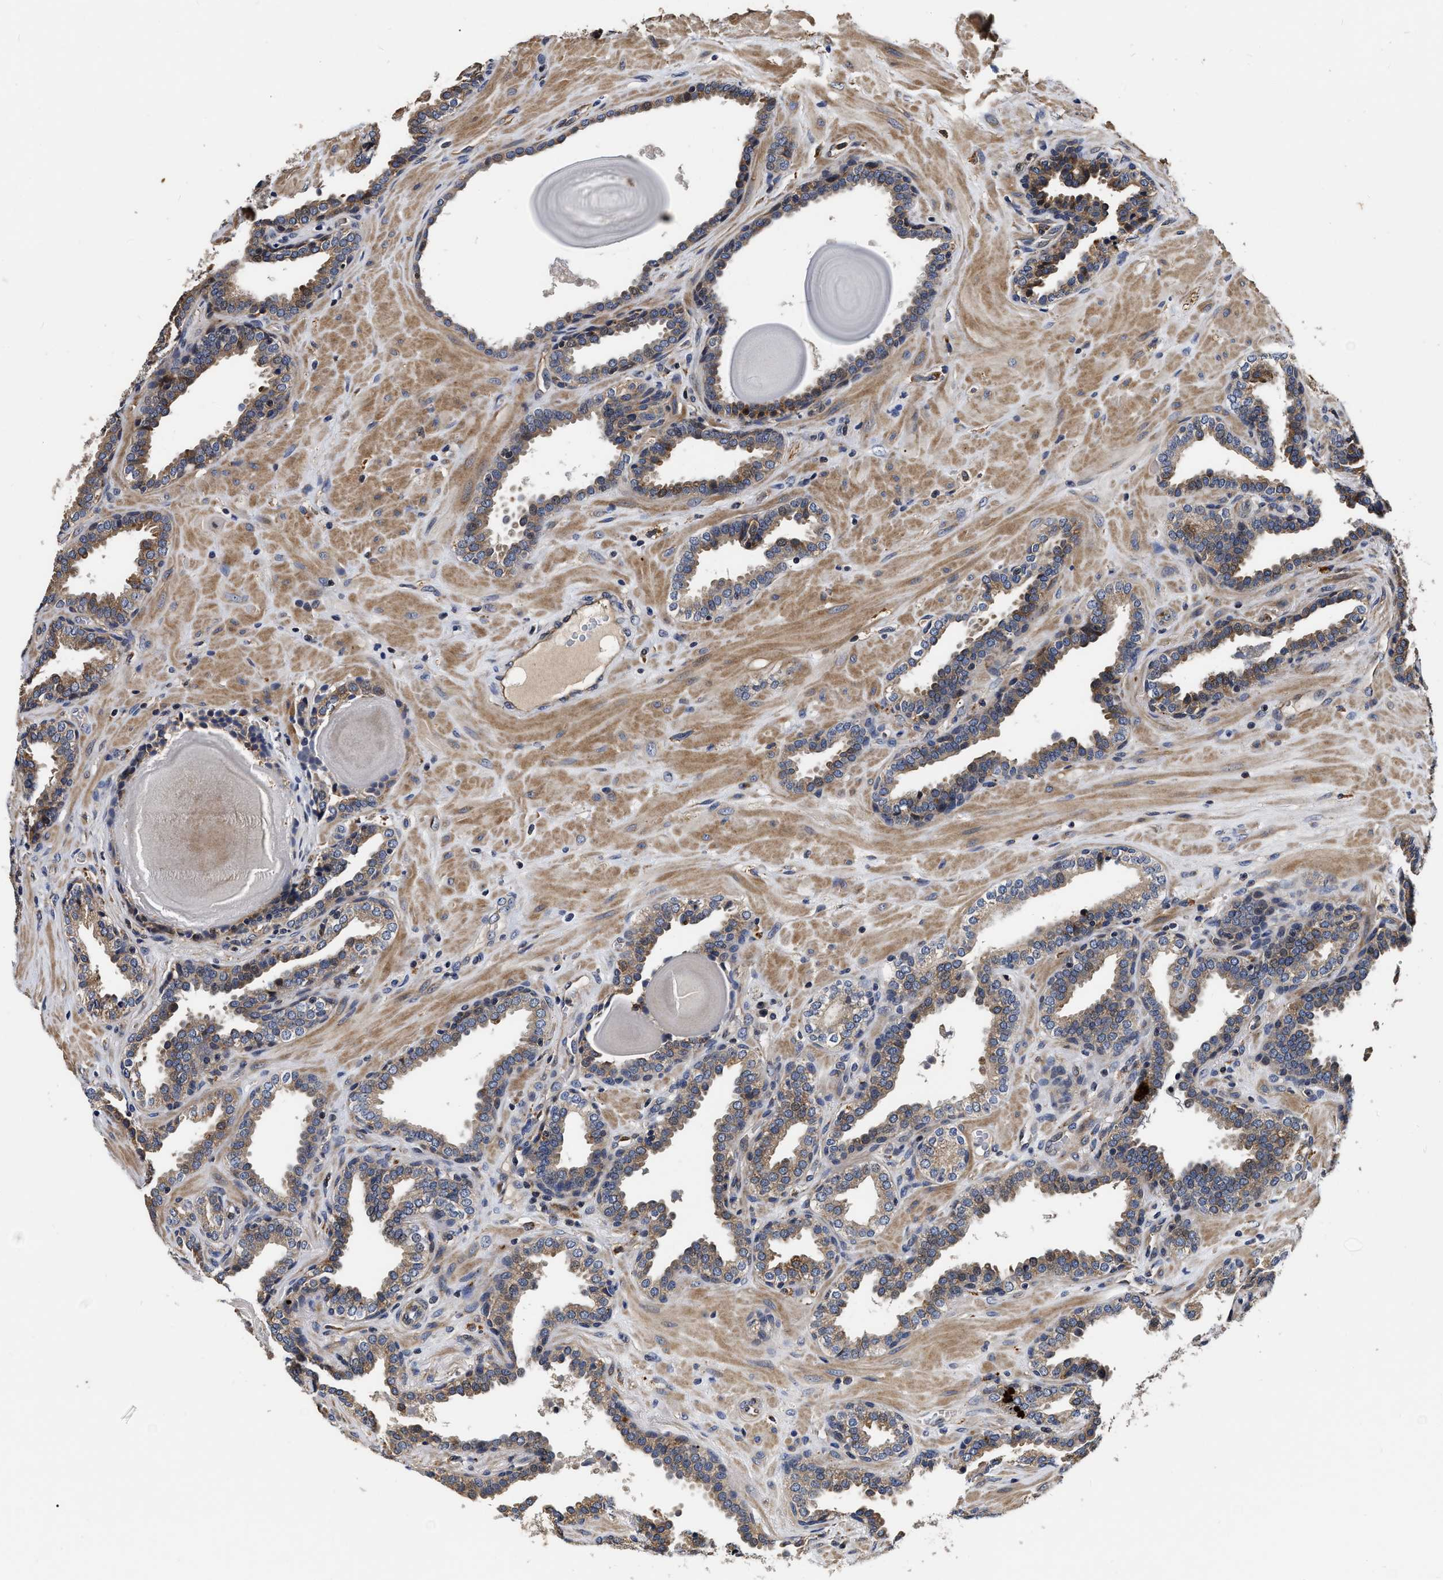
{"staining": {"intensity": "weak", "quantity": "25%-75%", "location": "cytoplasmic/membranous"}, "tissue": "prostate", "cell_type": "Glandular cells", "image_type": "normal", "snomed": [{"axis": "morphology", "description": "Normal tissue, NOS"}, {"axis": "topography", "description": "Prostate"}], "caption": "A photomicrograph showing weak cytoplasmic/membranous staining in about 25%-75% of glandular cells in normal prostate, as visualized by brown immunohistochemical staining.", "gene": "ABCG8", "patient": {"sex": "male", "age": 51}}